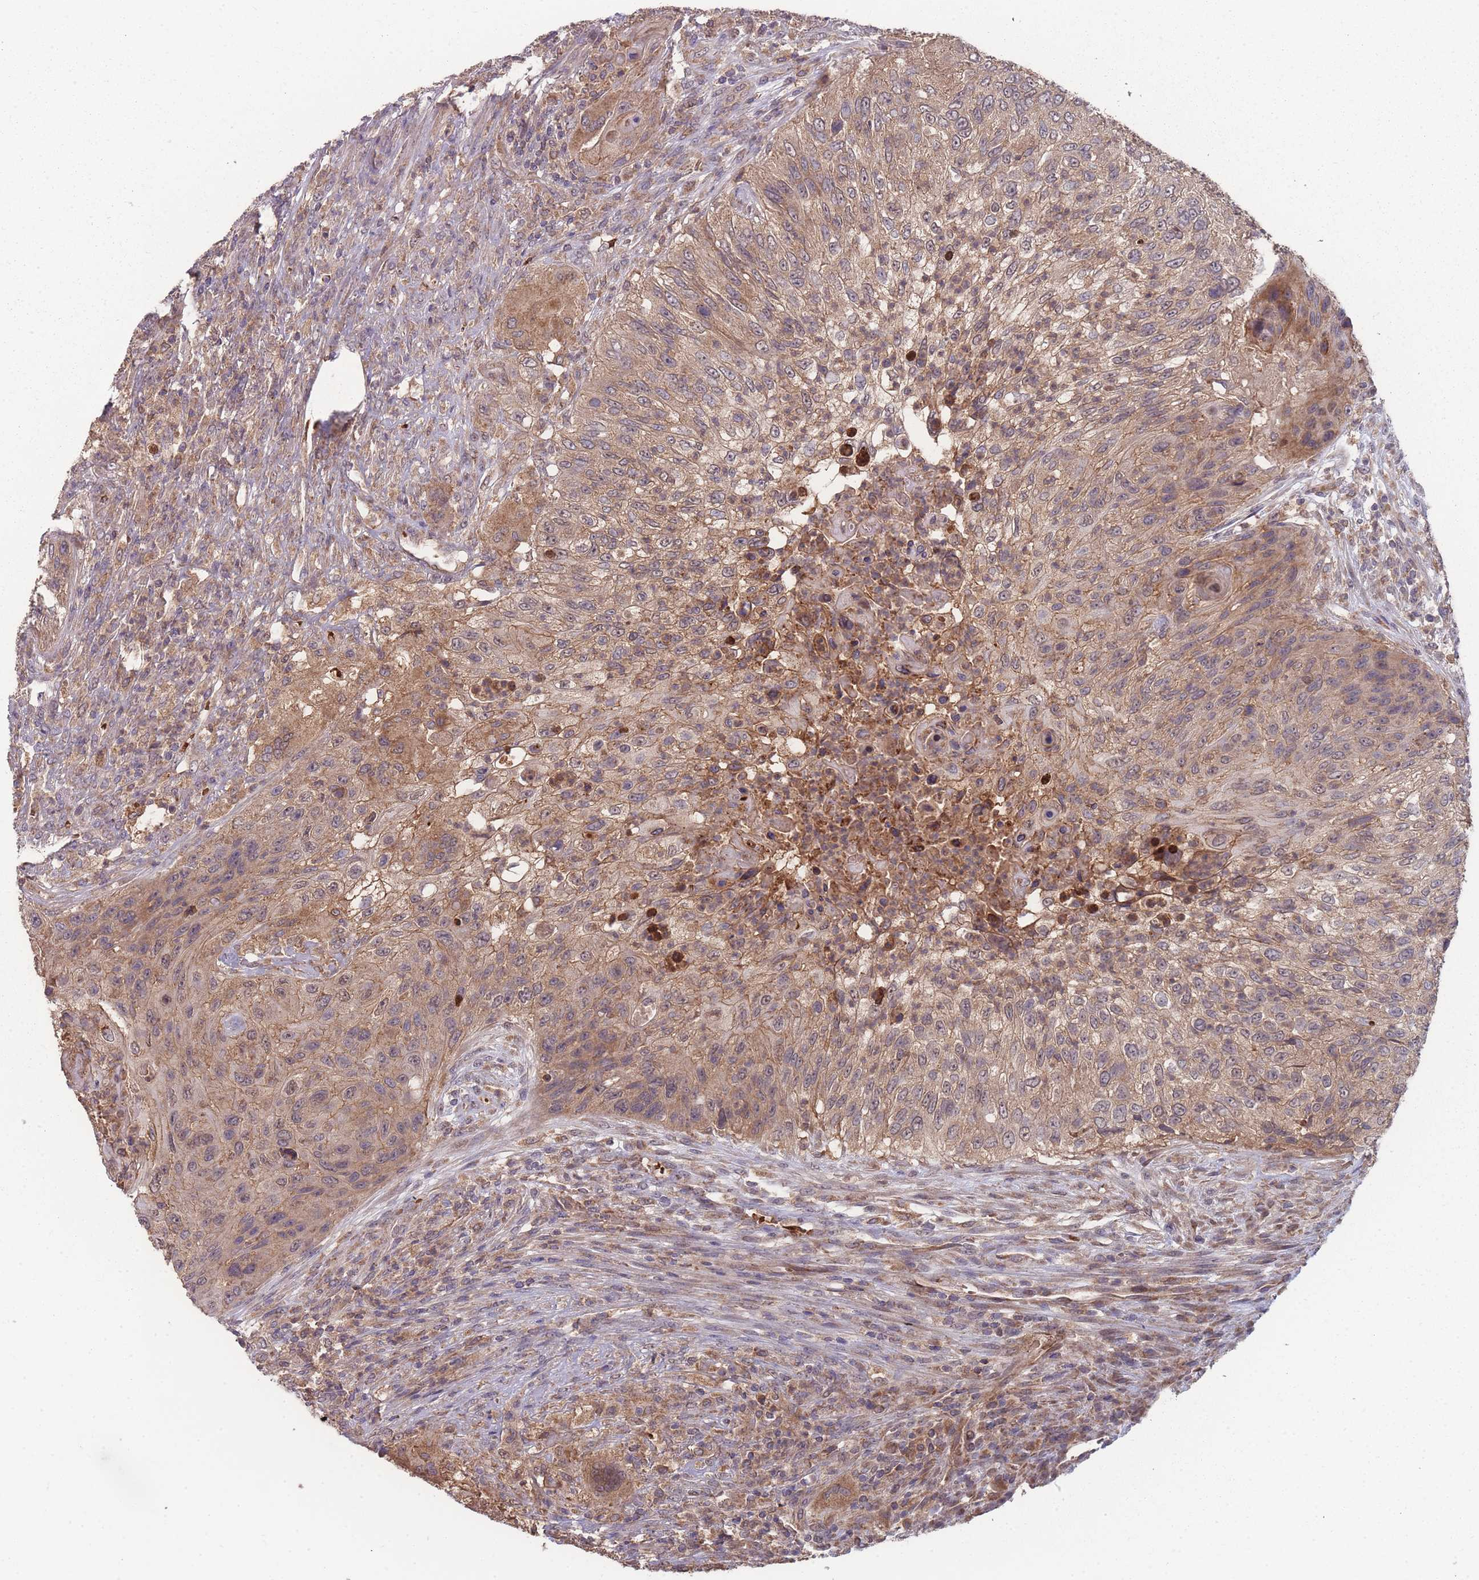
{"staining": {"intensity": "moderate", "quantity": ">75%", "location": "cytoplasmic/membranous"}, "tissue": "urothelial cancer", "cell_type": "Tumor cells", "image_type": "cancer", "snomed": [{"axis": "morphology", "description": "Urothelial carcinoma, High grade"}, {"axis": "topography", "description": "Urinary bladder"}], "caption": "Immunohistochemical staining of human high-grade urothelial carcinoma demonstrates medium levels of moderate cytoplasmic/membranous positivity in about >75% of tumor cells. (Stains: DAB in brown, nuclei in blue, Microscopy: brightfield microscopy at high magnification).", "gene": "SLC35B4", "patient": {"sex": "female", "age": 60}}